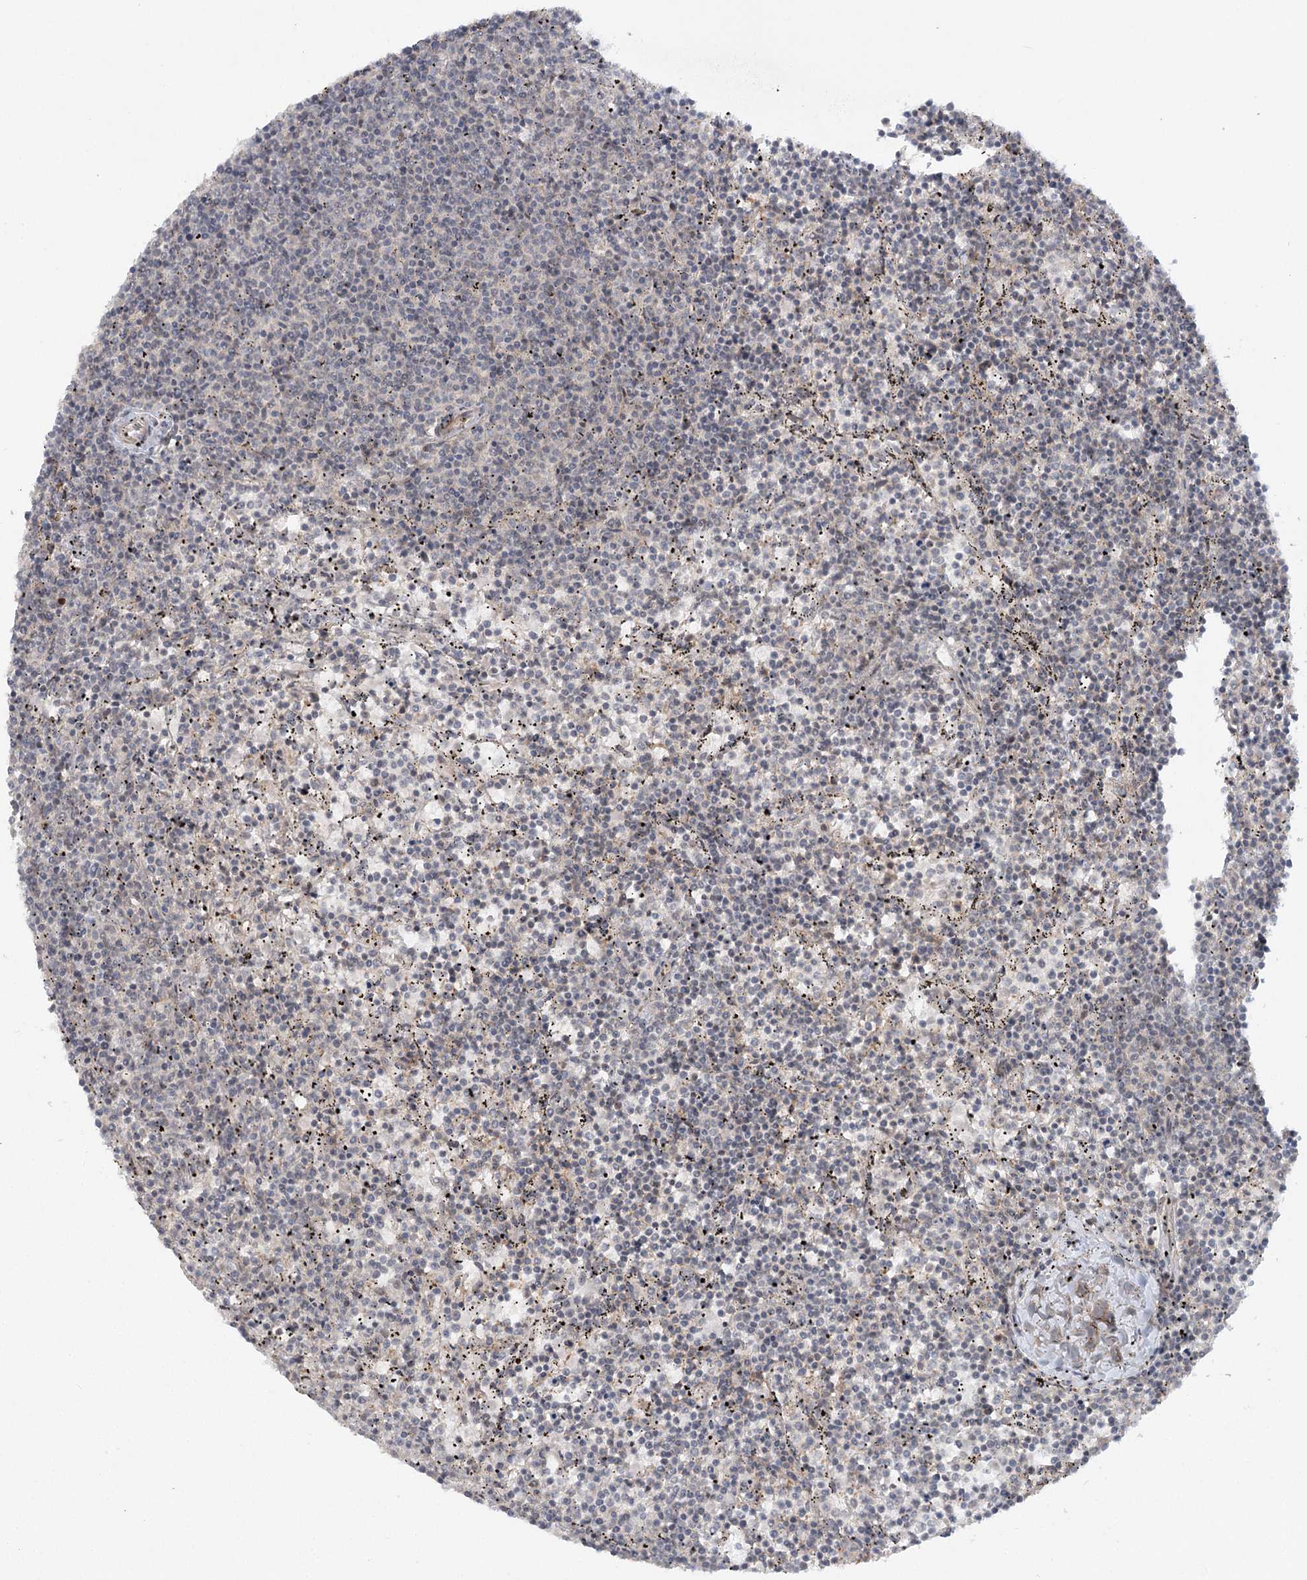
{"staining": {"intensity": "negative", "quantity": "none", "location": "none"}, "tissue": "lymphoma", "cell_type": "Tumor cells", "image_type": "cancer", "snomed": [{"axis": "morphology", "description": "Malignant lymphoma, non-Hodgkin's type, Low grade"}, {"axis": "topography", "description": "Spleen"}], "caption": "Lymphoma was stained to show a protein in brown. There is no significant staining in tumor cells.", "gene": "SH2D3A", "patient": {"sex": "female", "age": 50}}